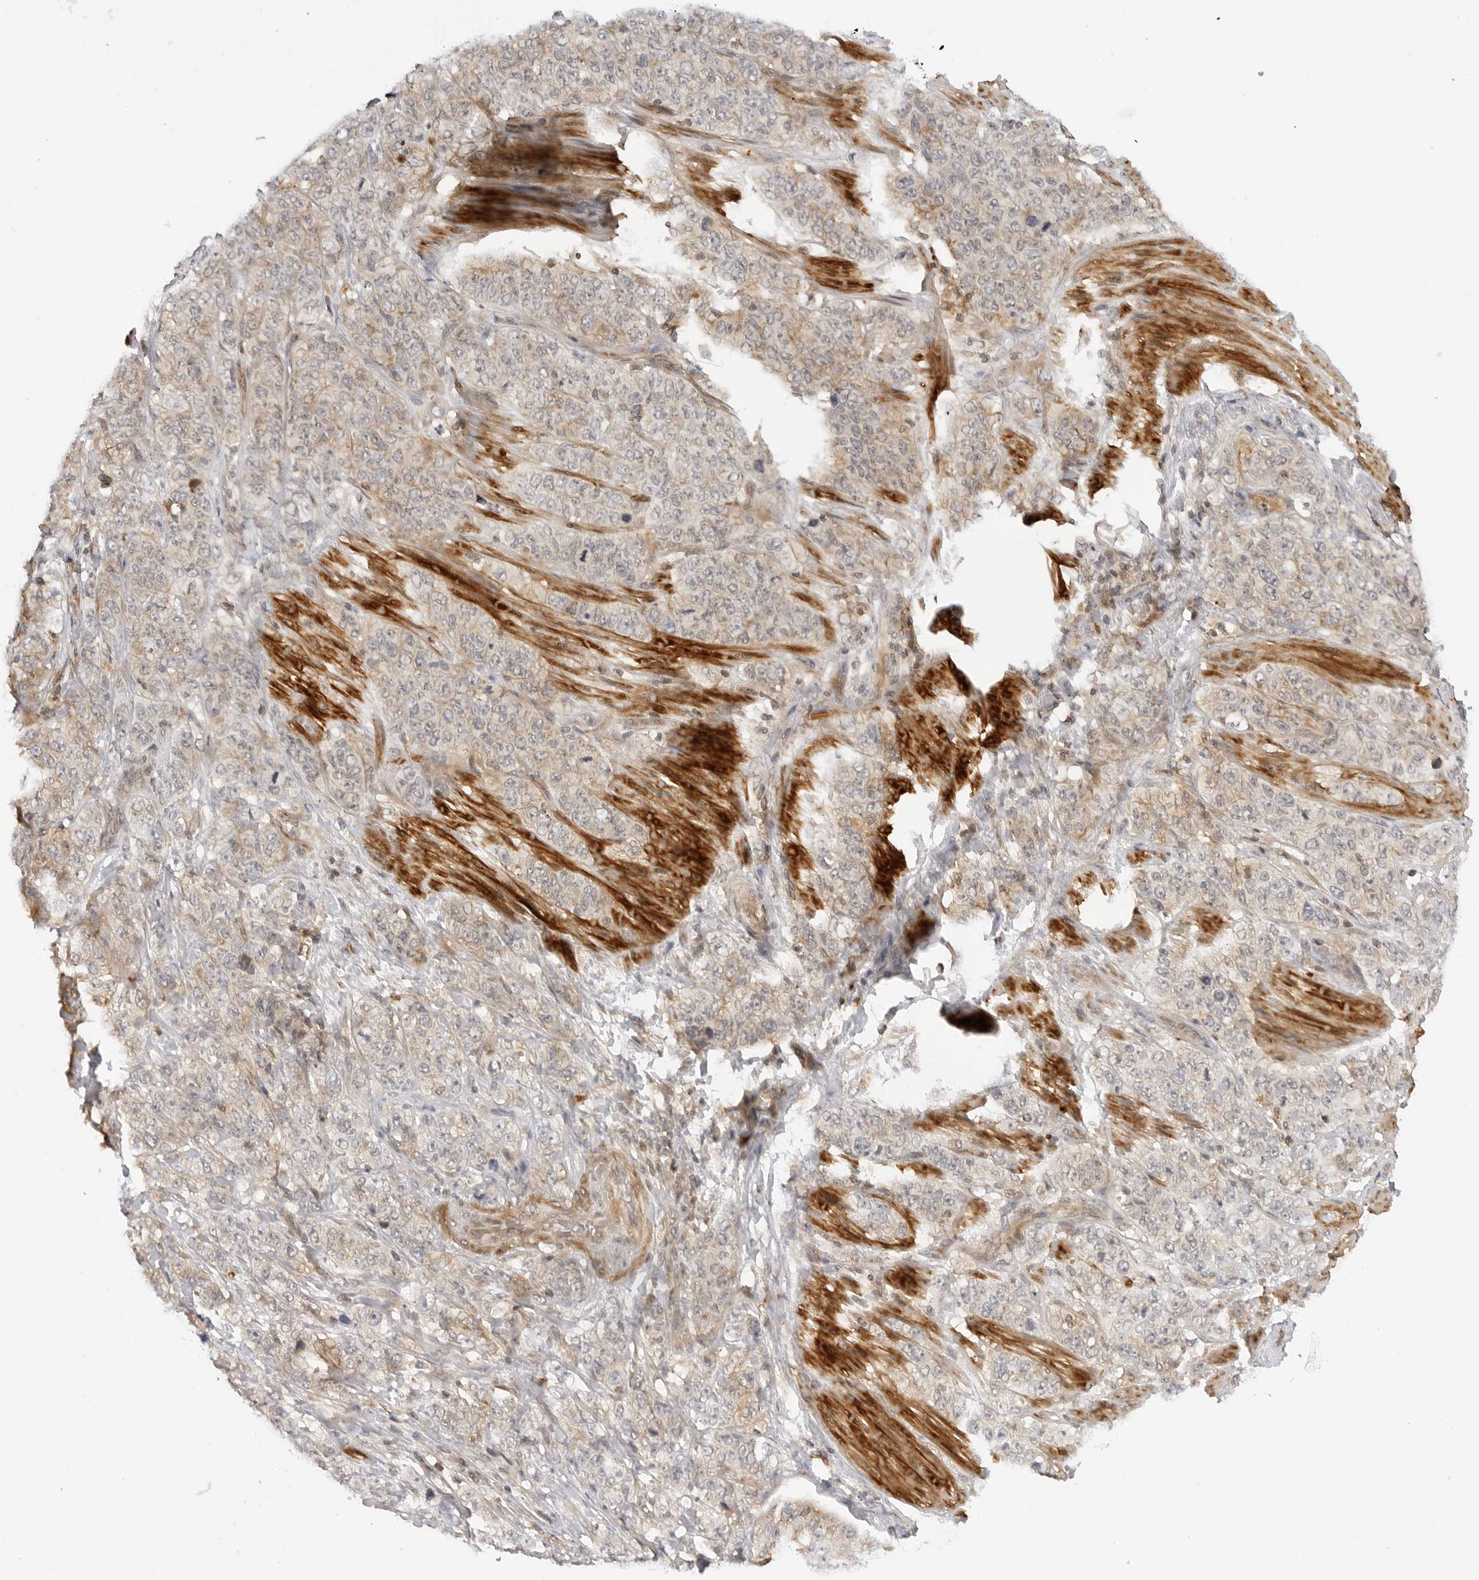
{"staining": {"intensity": "weak", "quantity": "25%-75%", "location": "cytoplasmic/membranous"}, "tissue": "stomach cancer", "cell_type": "Tumor cells", "image_type": "cancer", "snomed": [{"axis": "morphology", "description": "Adenocarcinoma, NOS"}, {"axis": "topography", "description": "Stomach"}], "caption": "Immunohistochemistry image of human stomach cancer stained for a protein (brown), which displays low levels of weak cytoplasmic/membranous expression in about 25%-75% of tumor cells.", "gene": "MAP2K5", "patient": {"sex": "male", "age": 48}}